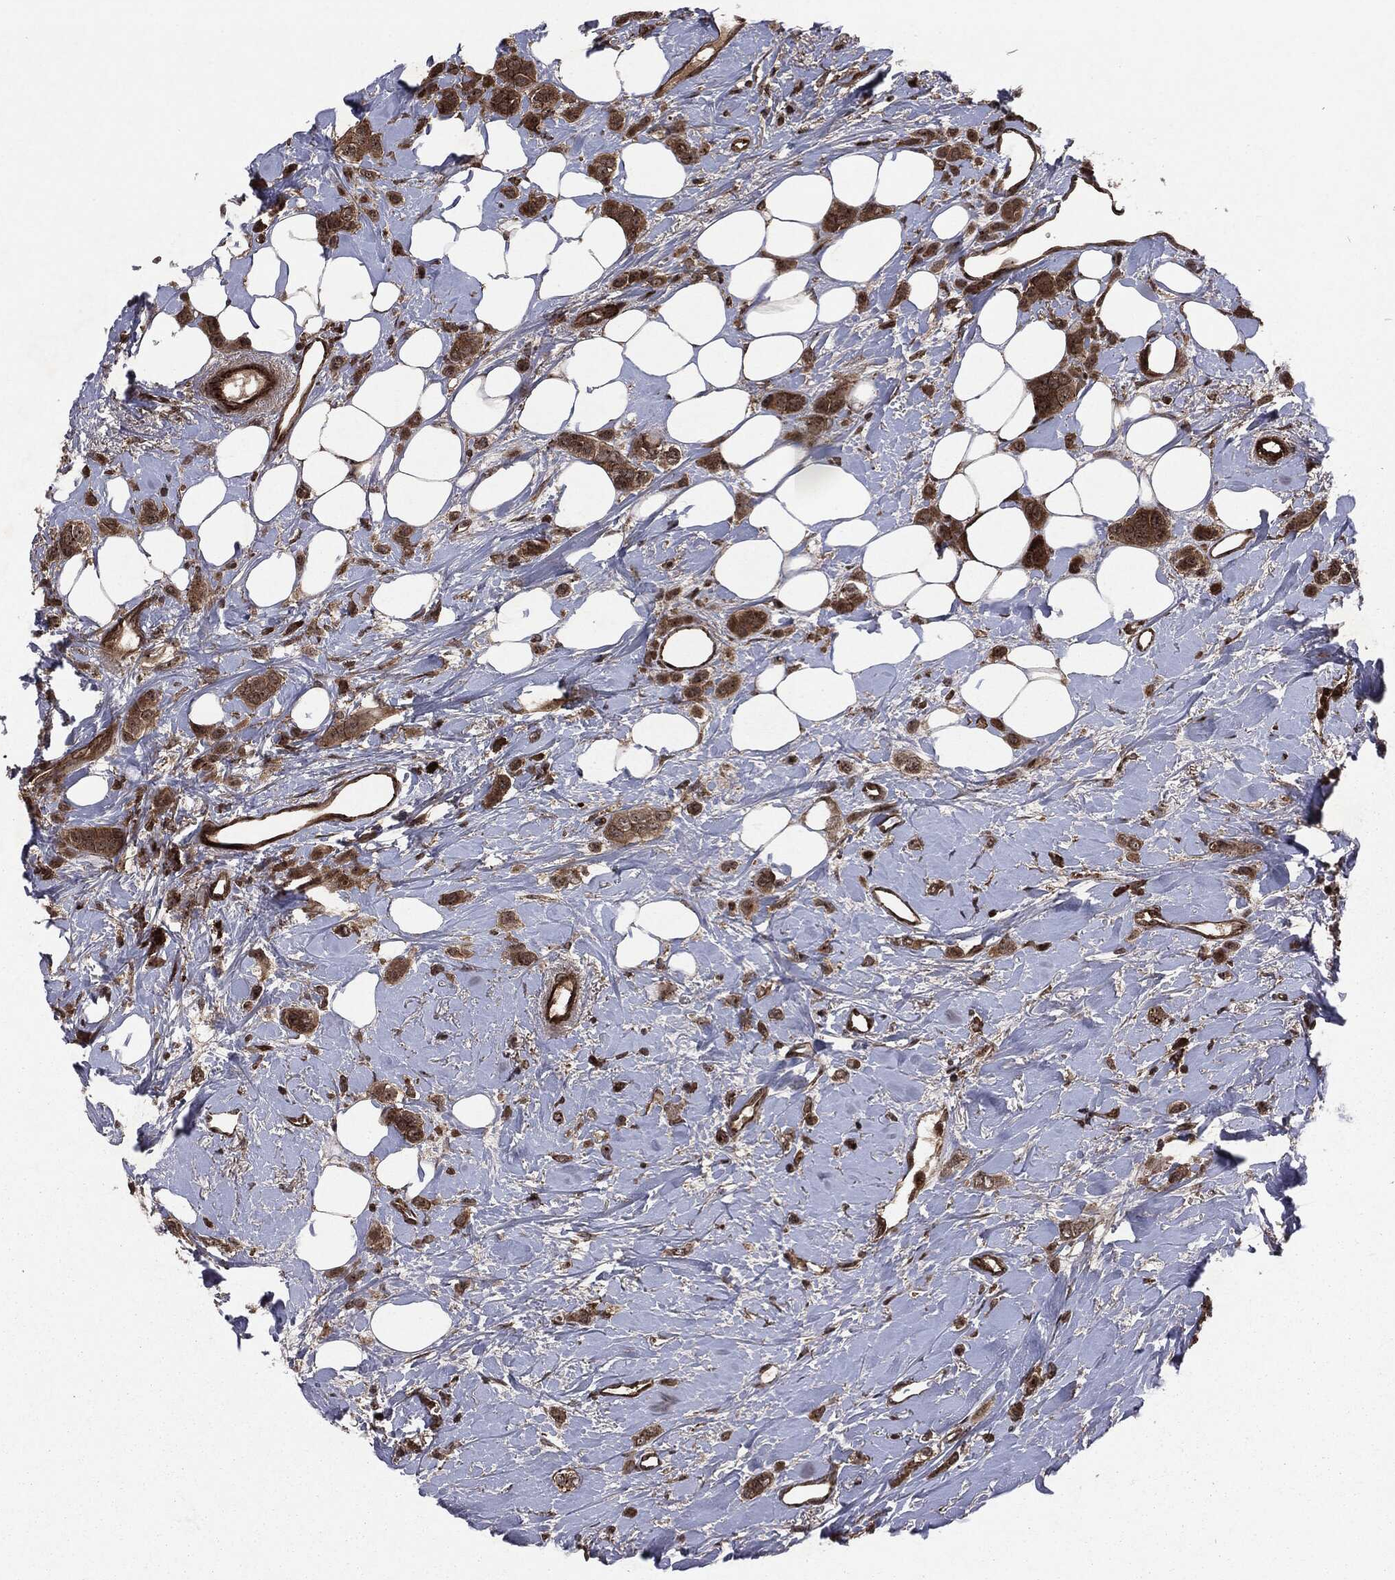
{"staining": {"intensity": "strong", "quantity": ">75%", "location": "cytoplasmic/membranous"}, "tissue": "breast cancer", "cell_type": "Tumor cells", "image_type": "cancer", "snomed": [{"axis": "morphology", "description": "Lobular carcinoma"}, {"axis": "topography", "description": "Breast"}], "caption": "Protein staining by immunohistochemistry shows strong cytoplasmic/membranous staining in about >75% of tumor cells in breast cancer. Nuclei are stained in blue.", "gene": "CARD6", "patient": {"sex": "female", "age": 66}}